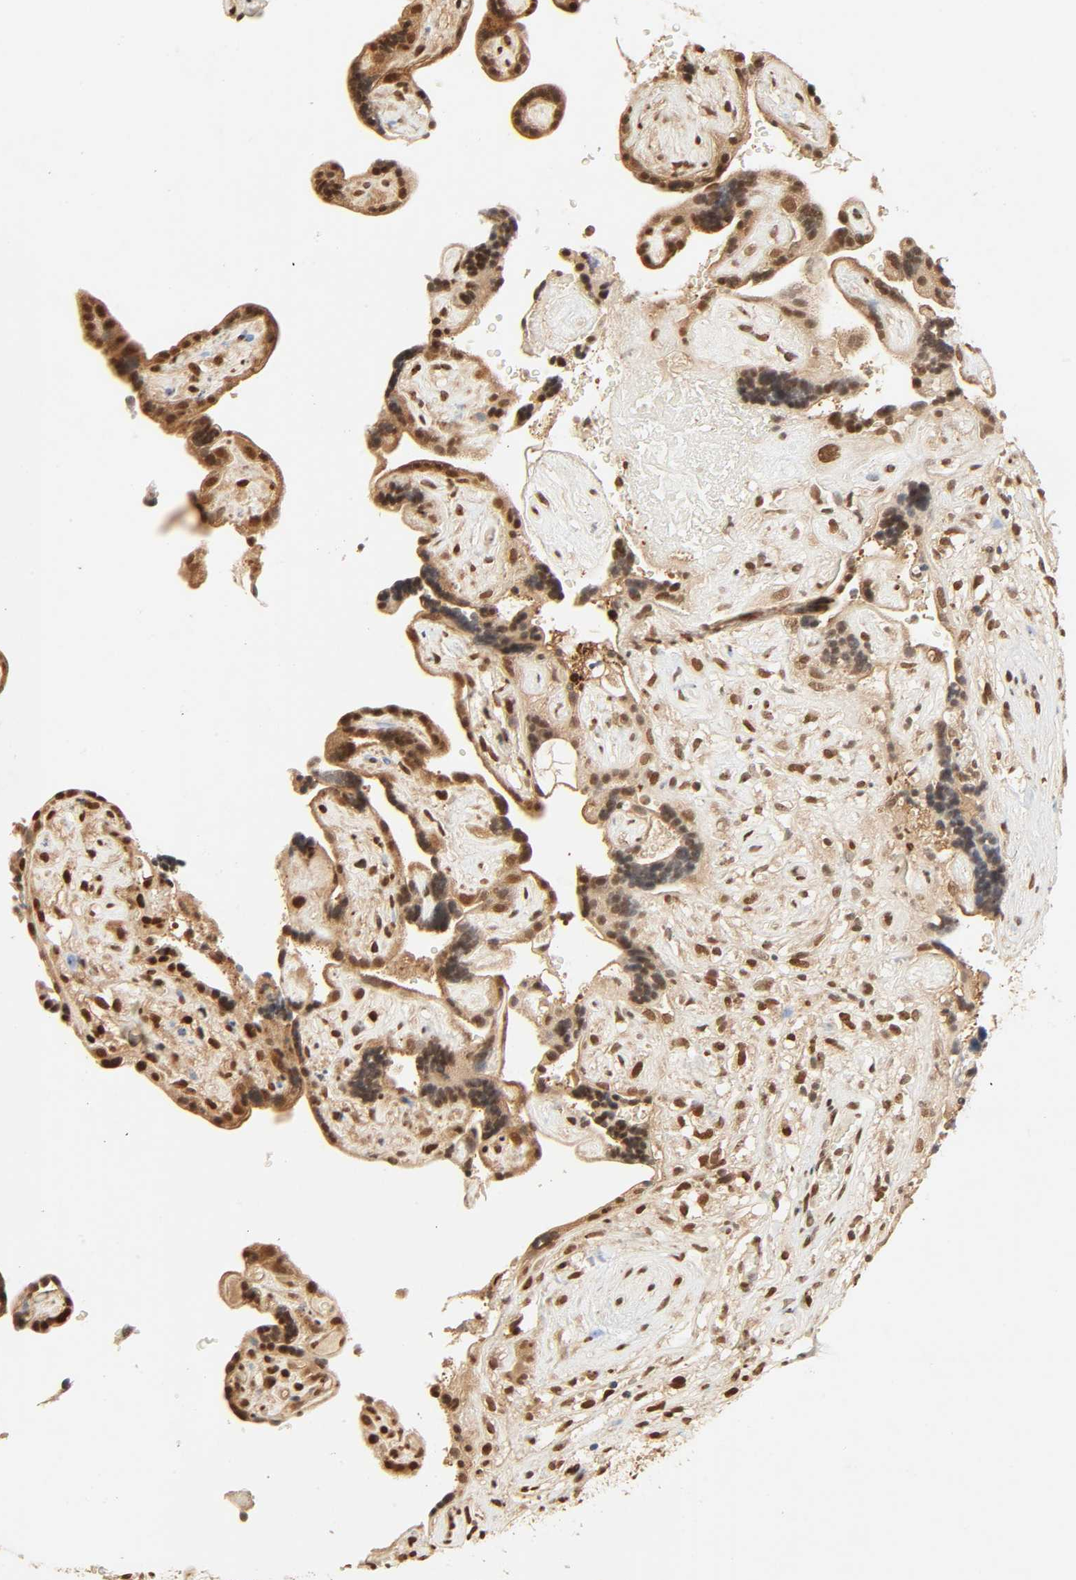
{"staining": {"intensity": "moderate", "quantity": ">75%", "location": "nuclear"}, "tissue": "placenta", "cell_type": "Decidual cells", "image_type": "normal", "snomed": [{"axis": "morphology", "description": "Normal tissue, NOS"}, {"axis": "topography", "description": "Placenta"}], "caption": "Immunohistochemistry micrograph of normal placenta stained for a protein (brown), which demonstrates medium levels of moderate nuclear positivity in about >75% of decidual cells.", "gene": "UBC", "patient": {"sex": "female", "age": 30}}